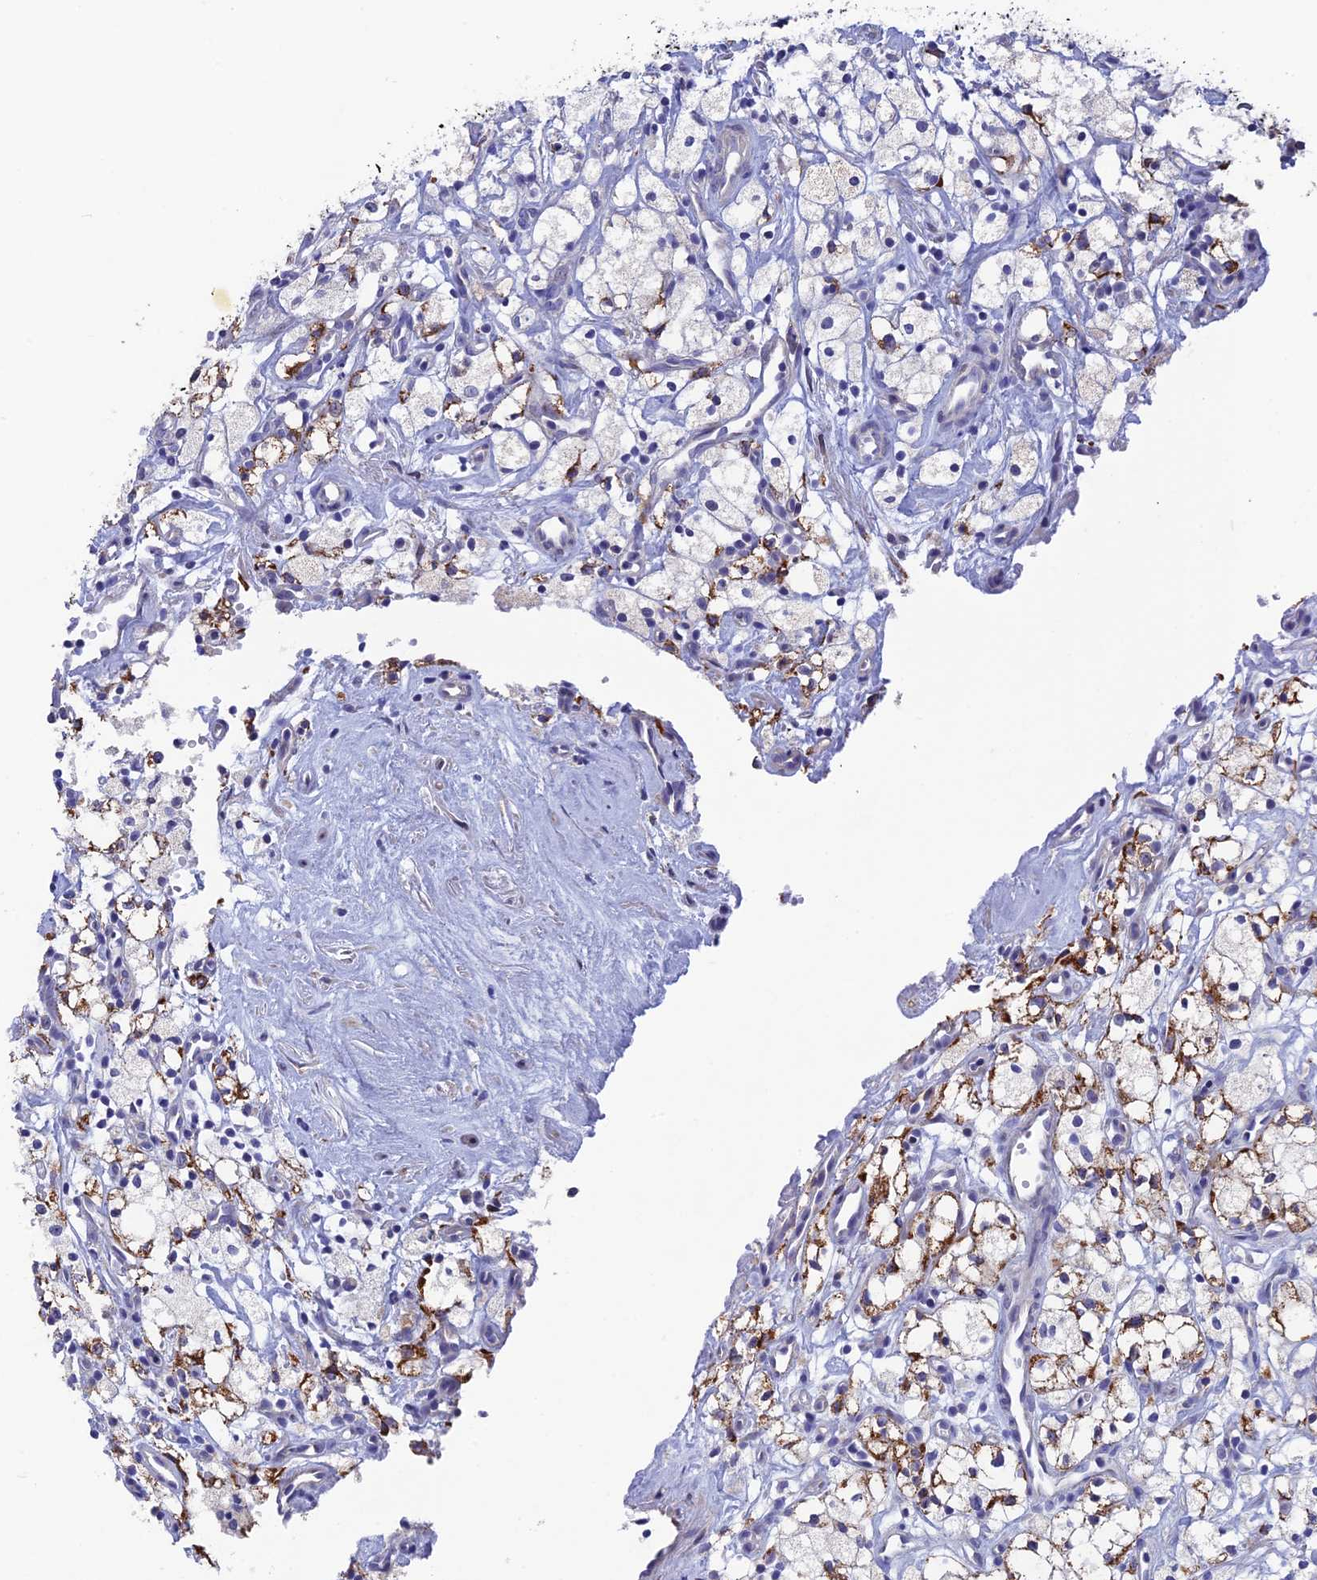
{"staining": {"intensity": "moderate", "quantity": "25%-75%", "location": "cytoplasmic/membranous"}, "tissue": "renal cancer", "cell_type": "Tumor cells", "image_type": "cancer", "snomed": [{"axis": "morphology", "description": "Adenocarcinoma, NOS"}, {"axis": "topography", "description": "Kidney"}], "caption": "IHC photomicrograph of neoplastic tissue: human renal cancer stained using IHC exhibits medium levels of moderate protein expression localized specifically in the cytoplasmic/membranous of tumor cells, appearing as a cytoplasmic/membranous brown color.", "gene": "AK4", "patient": {"sex": "male", "age": 59}}